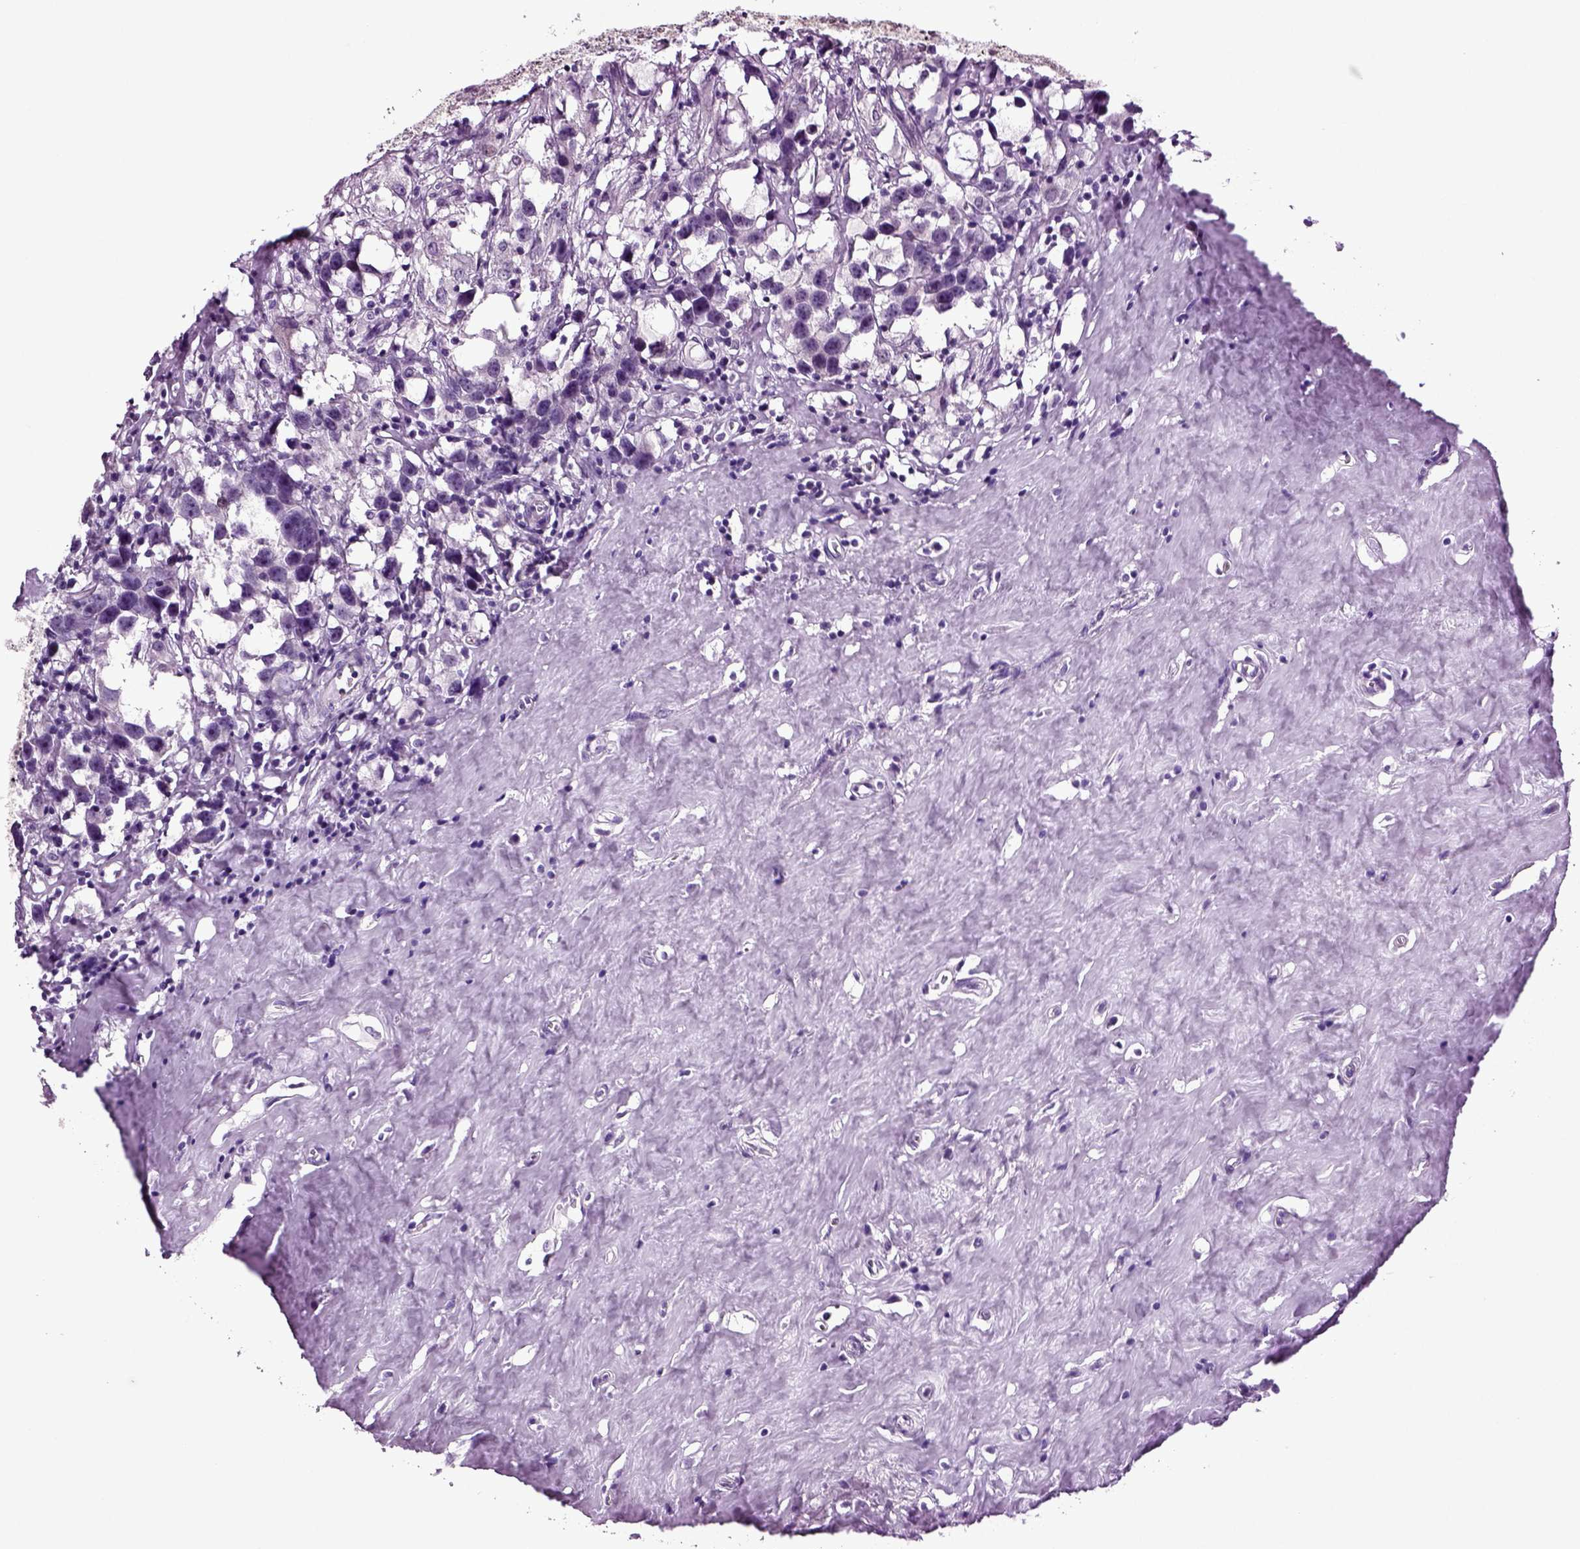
{"staining": {"intensity": "negative", "quantity": "none", "location": "none"}, "tissue": "testis cancer", "cell_type": "Tumor cells", "image_type": "cancer", "snomed": [{"axis": "morphology", "description": "Seminoma, NOS"}, {"axis": "topography", "description": "Testis"}], "caption": "This image is of testis seminoma stained with immunohistochemistry (IHC) to label a protein in brown with the nuclei are counter-stained blue. There is no positivity in tumor cells.", "gene": "PLCH2", "patient": {"sex": "male", "age": 49}}